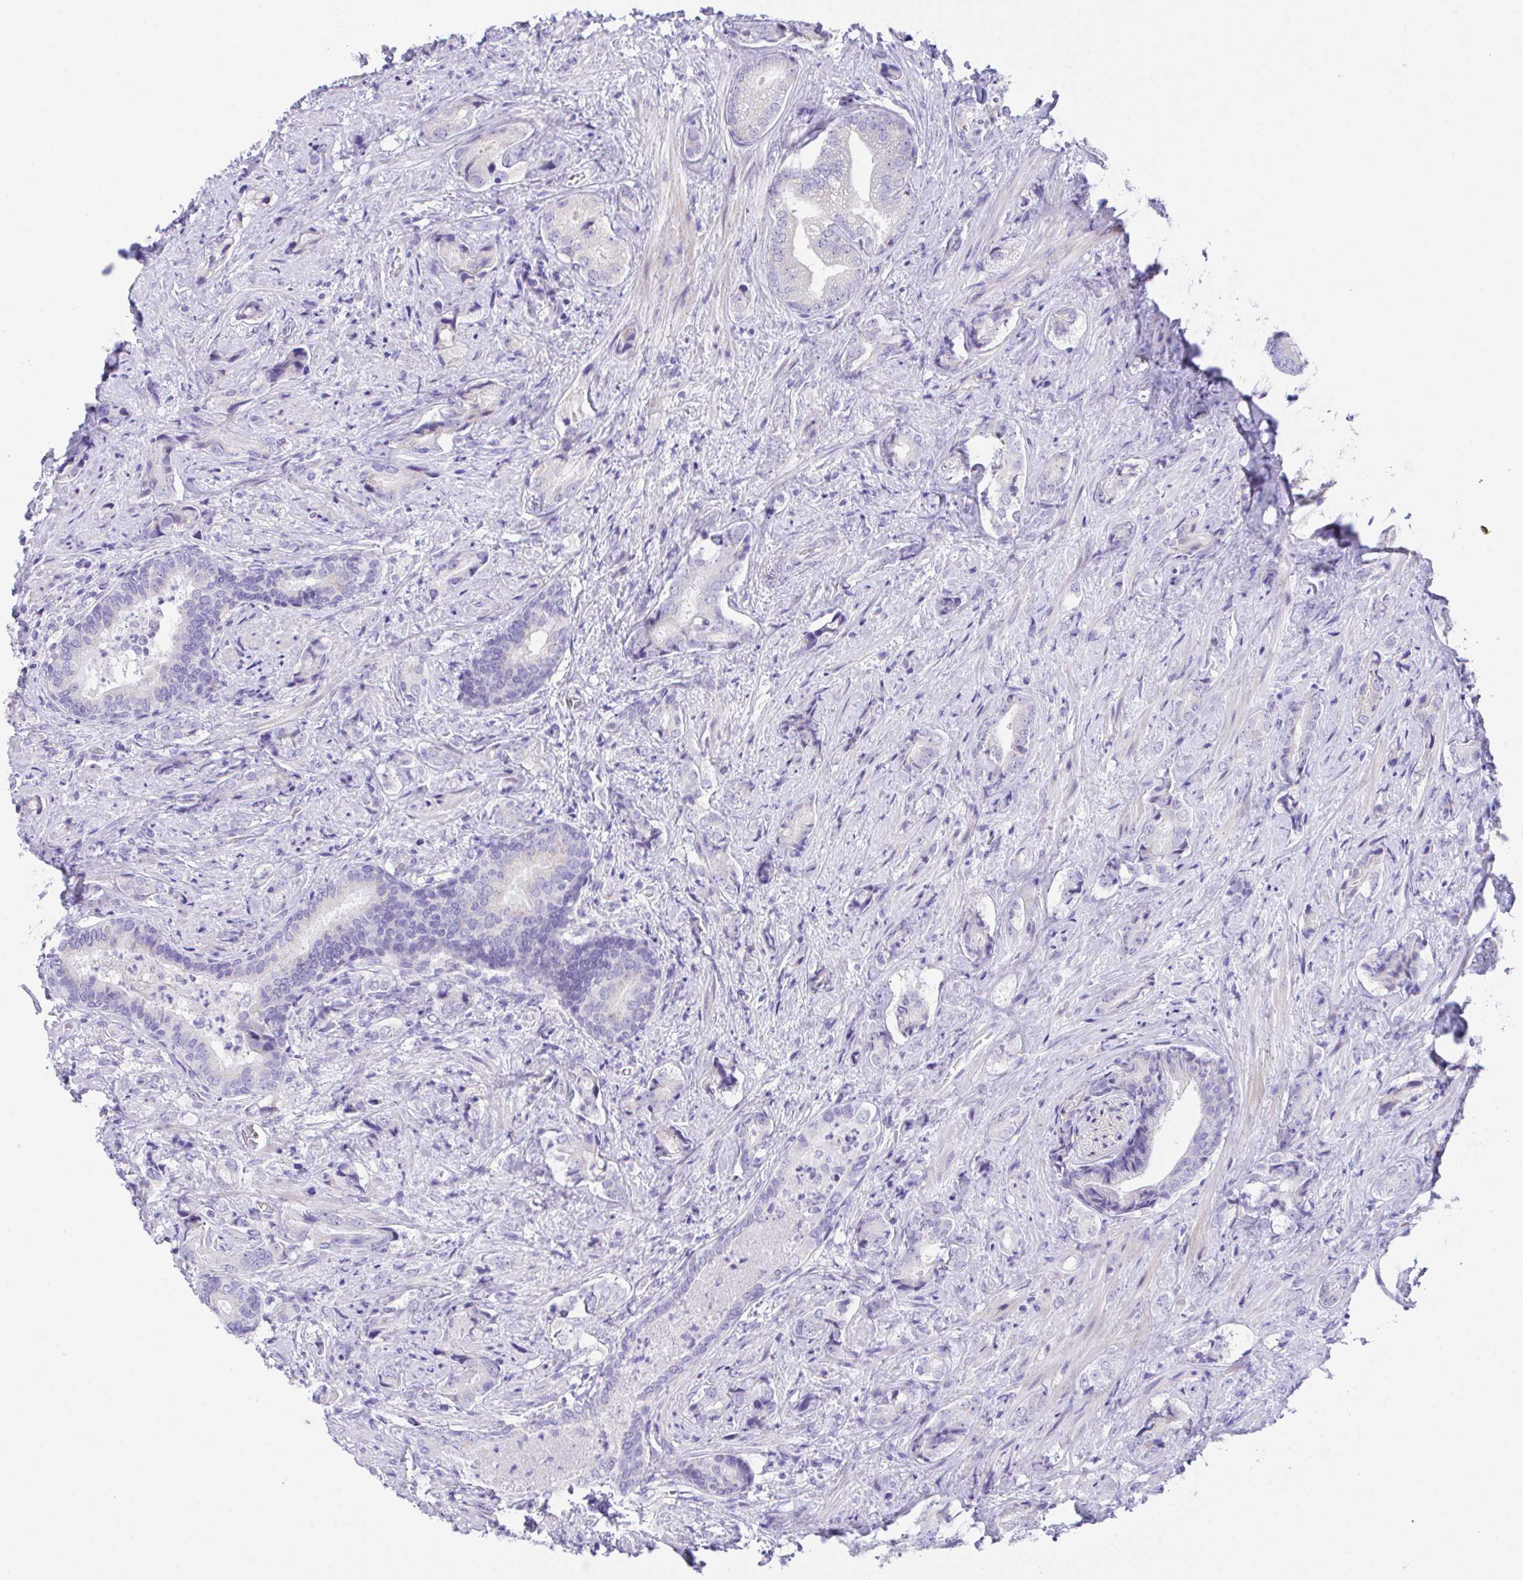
{"staining": {"intensity": "negative", "quantity": "none", "location": "none"}, "tissue": "prostate cancer", "cell_type": "Tumor cells", "image_type": "cancer", "snomed": [{"axis": "morphology", "description": "Adenocarcinoma, High grade"}, {"axis": "topography", "description": "Prostate"}], "caption": "This histopathology image is of adenocarcinoma (high-grade) (prostate) stained with IHC to label a protein in brown with the nuclei are counter-stained blue. There is no staining in tumor cells.", "gene": "SLC16A6", "patient": {"sex": "male", "age": 62}}